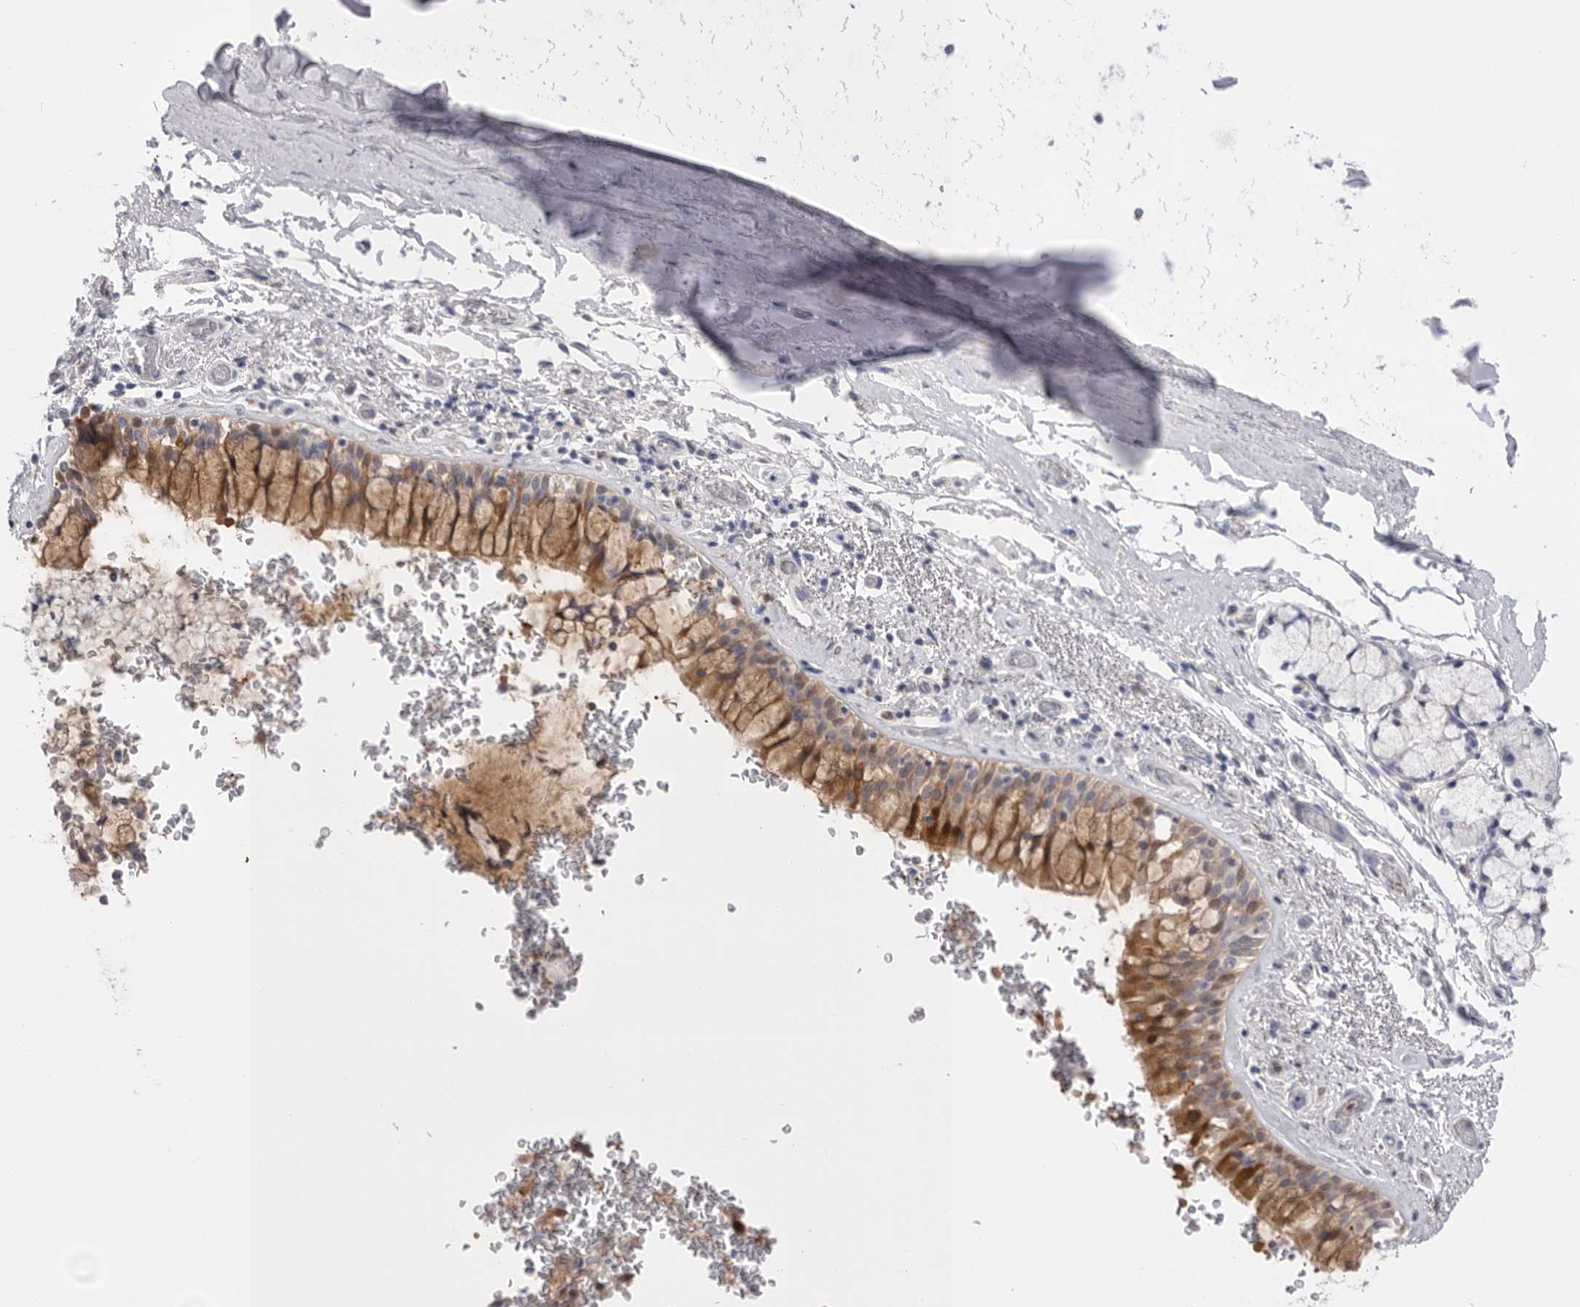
{"staining": {"intensity": "moderate", "quantity": ">75%", "location": "cytoplasmic/membranous"}, "tissue": "bronchus", "cell_type": "Respiratory epithelial cells", "image_type": "normal", "snomed": [{"axis": "morphology", "description": "Normal tissue, NOS"}, {"axis": "morphology", "description": "Inflammation, NOS"}, {"axis": "topography", "description": "Cartilage tissue"}, {"axis": "topography", "description": "Bronchus"}, {"axis": "topography", "description": "Lung"}], "caption": "Bronchus stained for a protein (brown) exhibits moderate cytoplasmic/membranous positive positivity in approximately >75% of respiratory epithelial cells.", "gene": "CCDC126", "patient": {"sex": "female", "age": 64}}